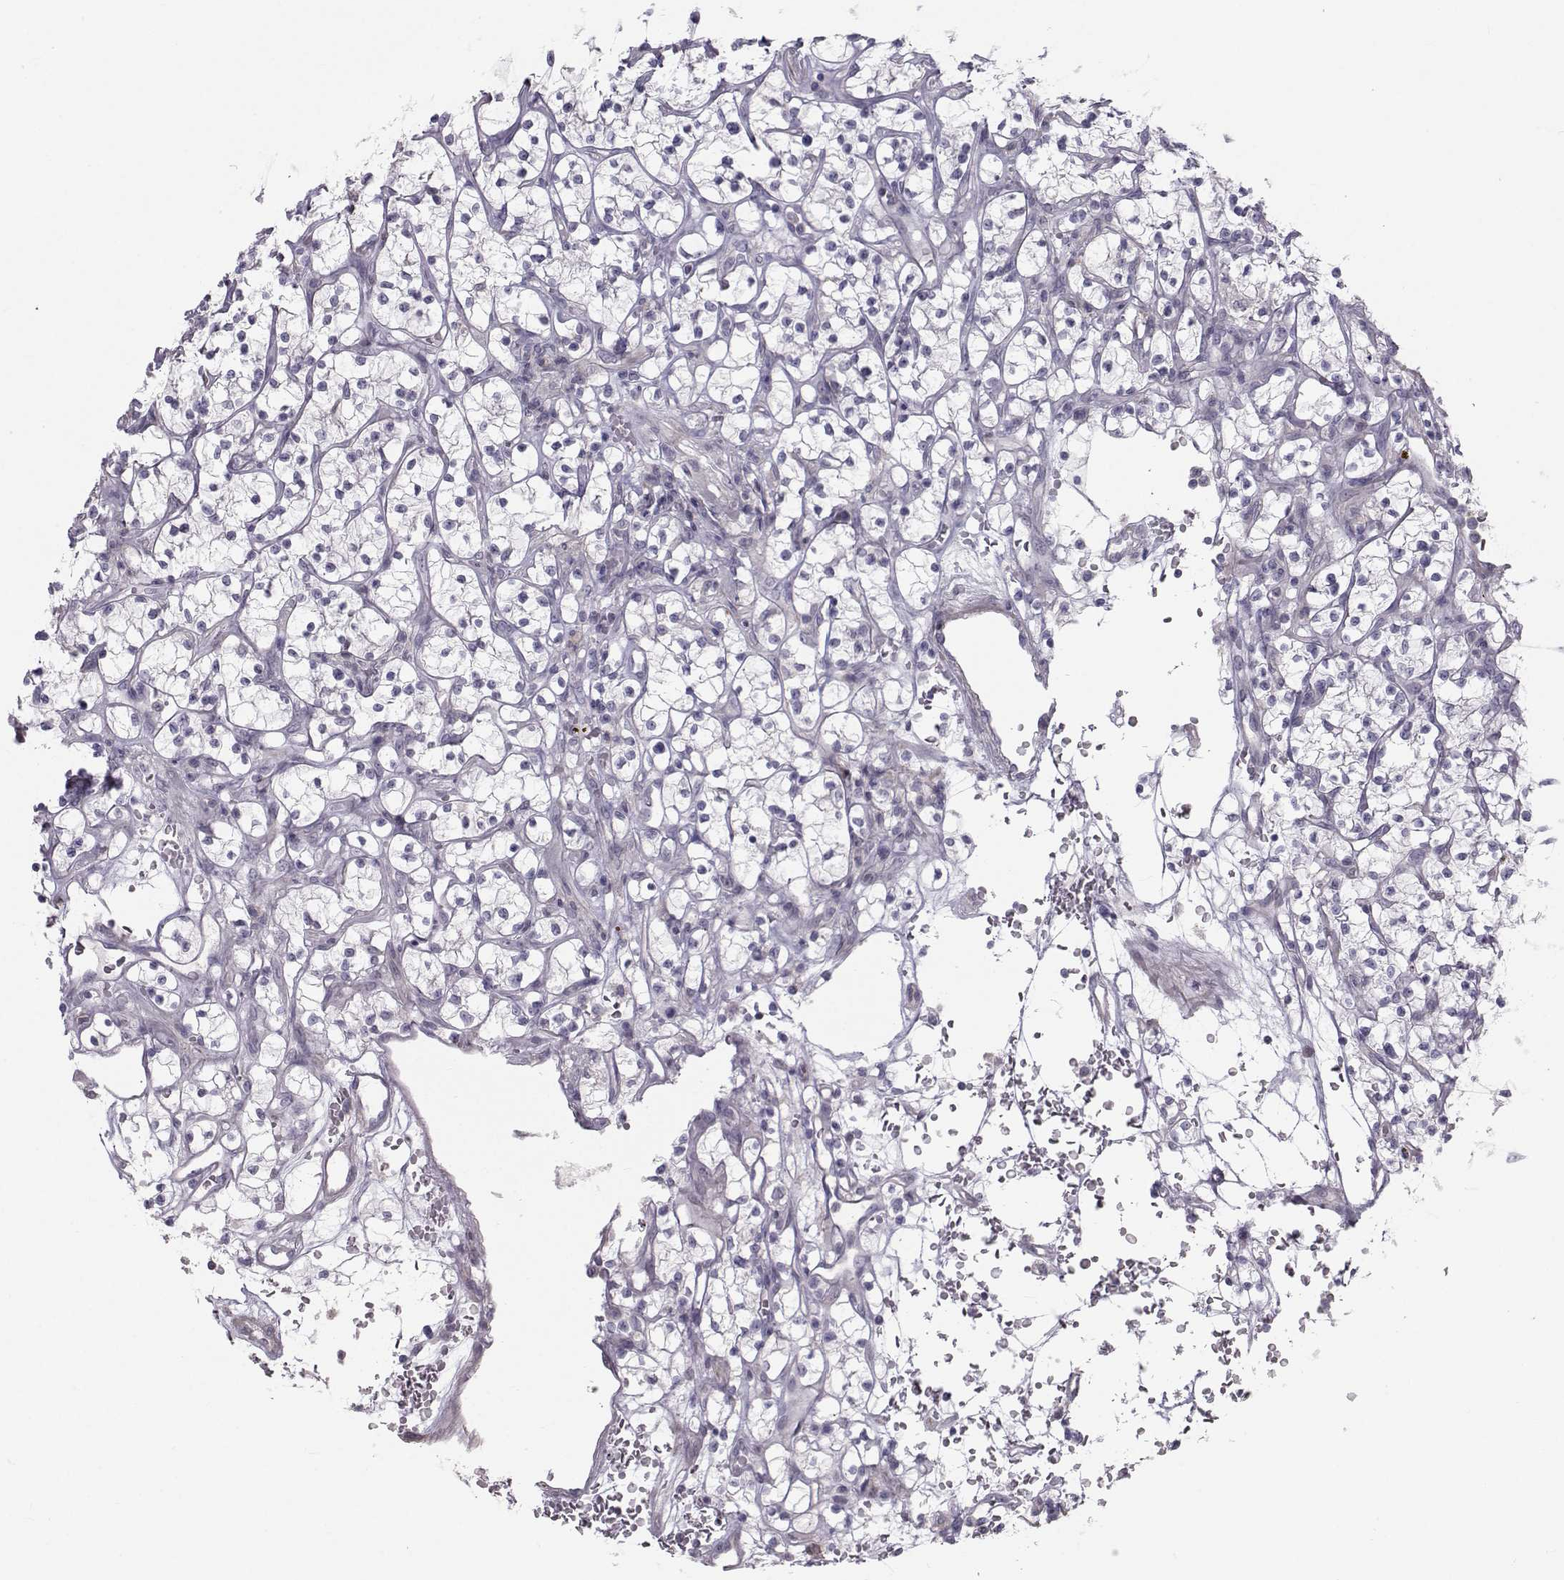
{"staining": {"intensity": "negative", "quantity": "none", "location": "none"}, "tissue": "renal cancer", "cell_type": "Tumor cells", "image_type": "cancer", "snomed": [{"axis": "morphology", "description": "Adenocarcinoma, NOS"}, {"axis": "topography", "description": "Kidney"}], "caption": "This is an immunohistochemistry micrograph of adenocarcinoma (renal). There is no staining in tumor cells.", "gene": "GARIN3", "patient": {"sex": "female", "age": 64}}